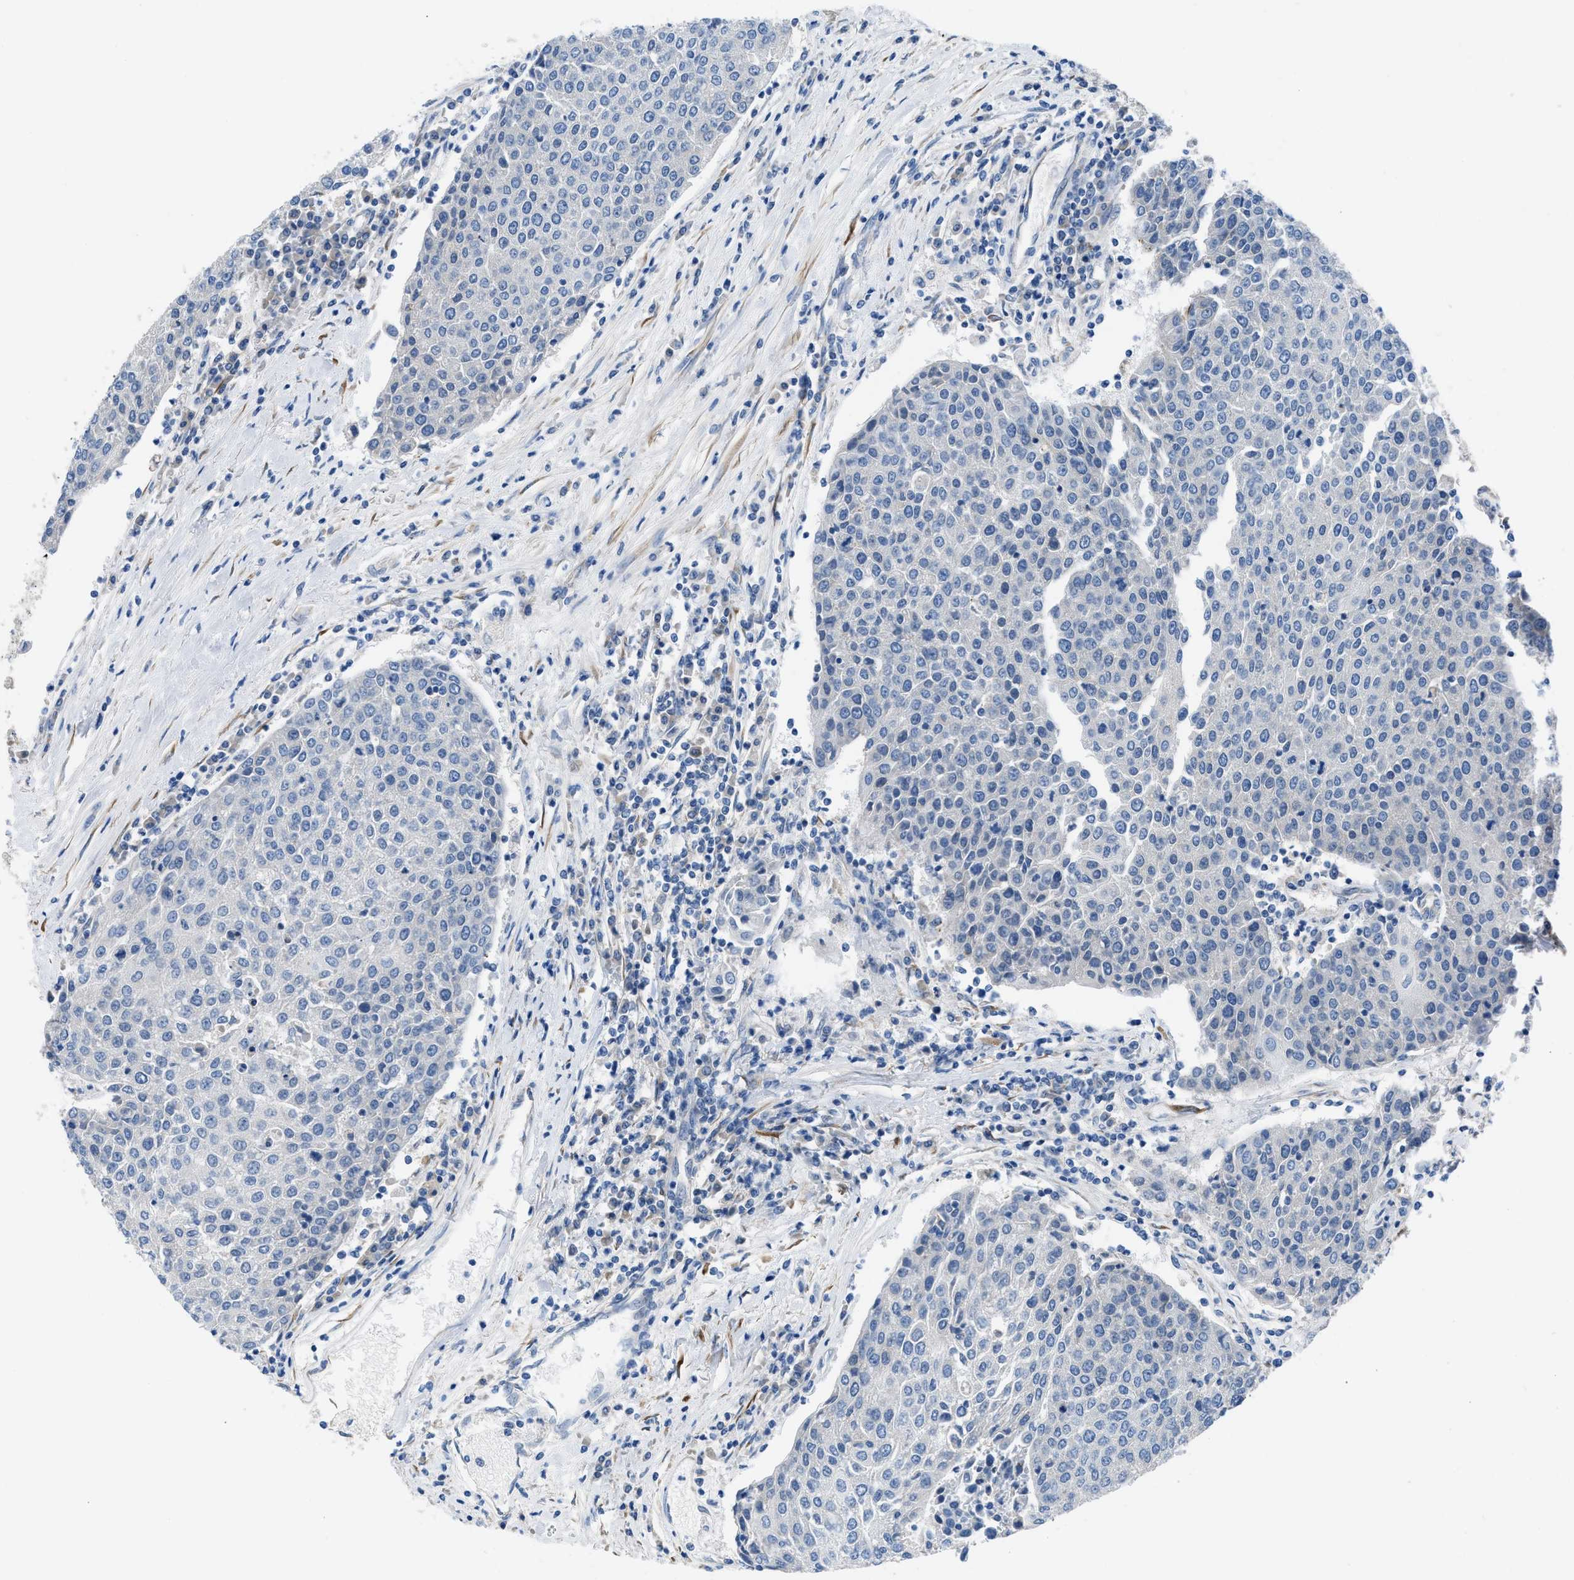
{"staining": {"intensity": "negative", "quantity": "none", "location": "none"}, "tissue": "urothelial cancer", "cell_type": "Tumor cells", "image_type": "cancer", "snomed": [{"axis": "morphology", "description": "Urothelial carcinoma, High grade"}, {"axis": "topography", "description": "Urinary bladder"}], "caption": "IHC of human high-grade urothelial carcinoma shows no expression in tumor cells.", "gene": "BNC2", "patient": {"sex": "female", "age": 85}}